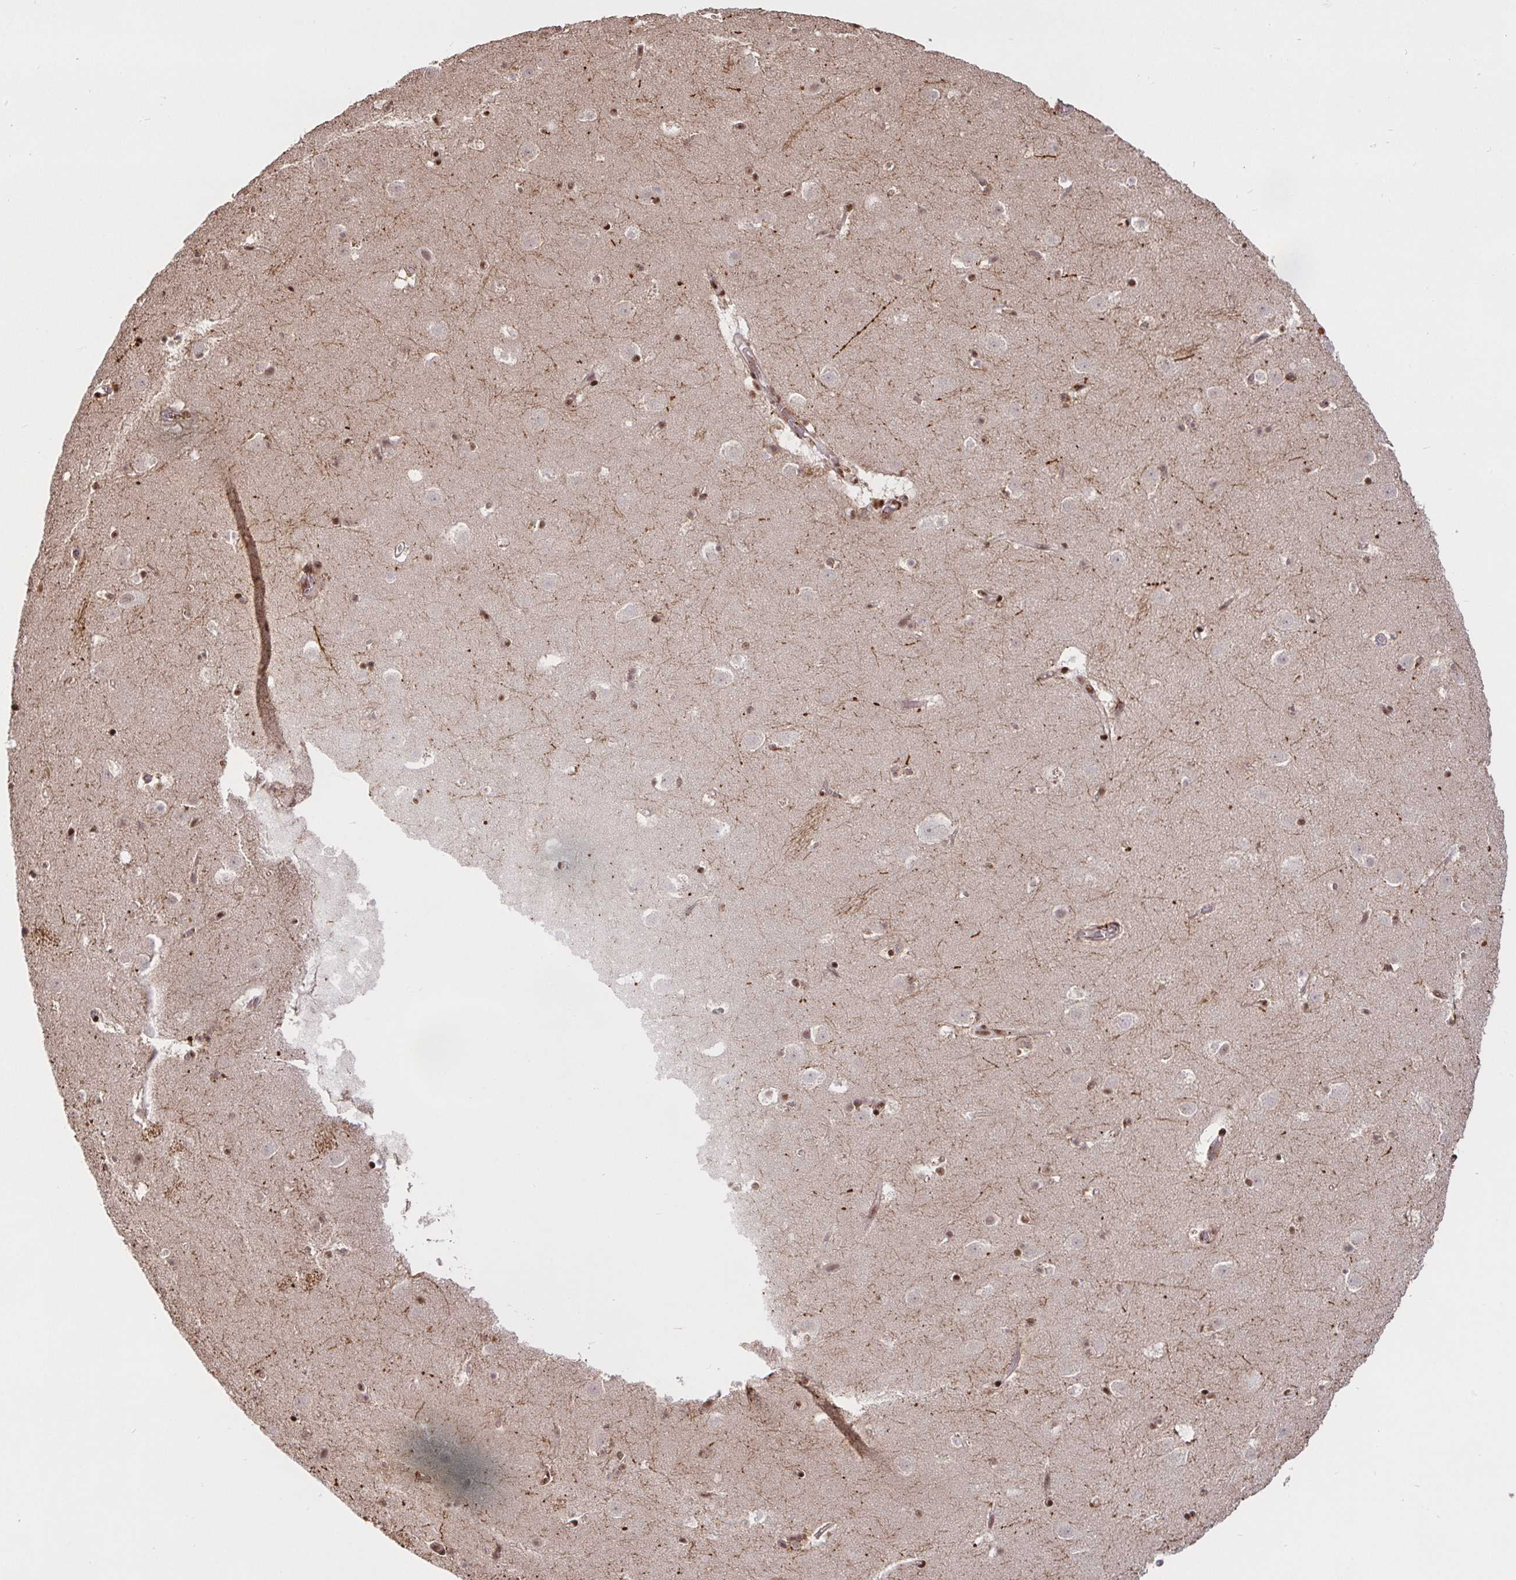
{"staining": {"intensity": "moderate", "quantity": "<25%", "location": "nuclear"}, "tissue": "caudate", "cell_type": "Glial cells", "image_type": "normal", "snomed": [{"axis": "morphology", "description": "Normal tissue, NOS"}, {"axis": "topography", "description": "Lateral ventricle wall"}], "caption": "Immunohistochemical staining of normal caudate reveals <25% levels of moderate nuclear protein staining in about <25% of glial cells. (IHC, brightfield microscopy, high magnification).", "gene": "SP3", "patient": {"sex": "male", "age": 37}}